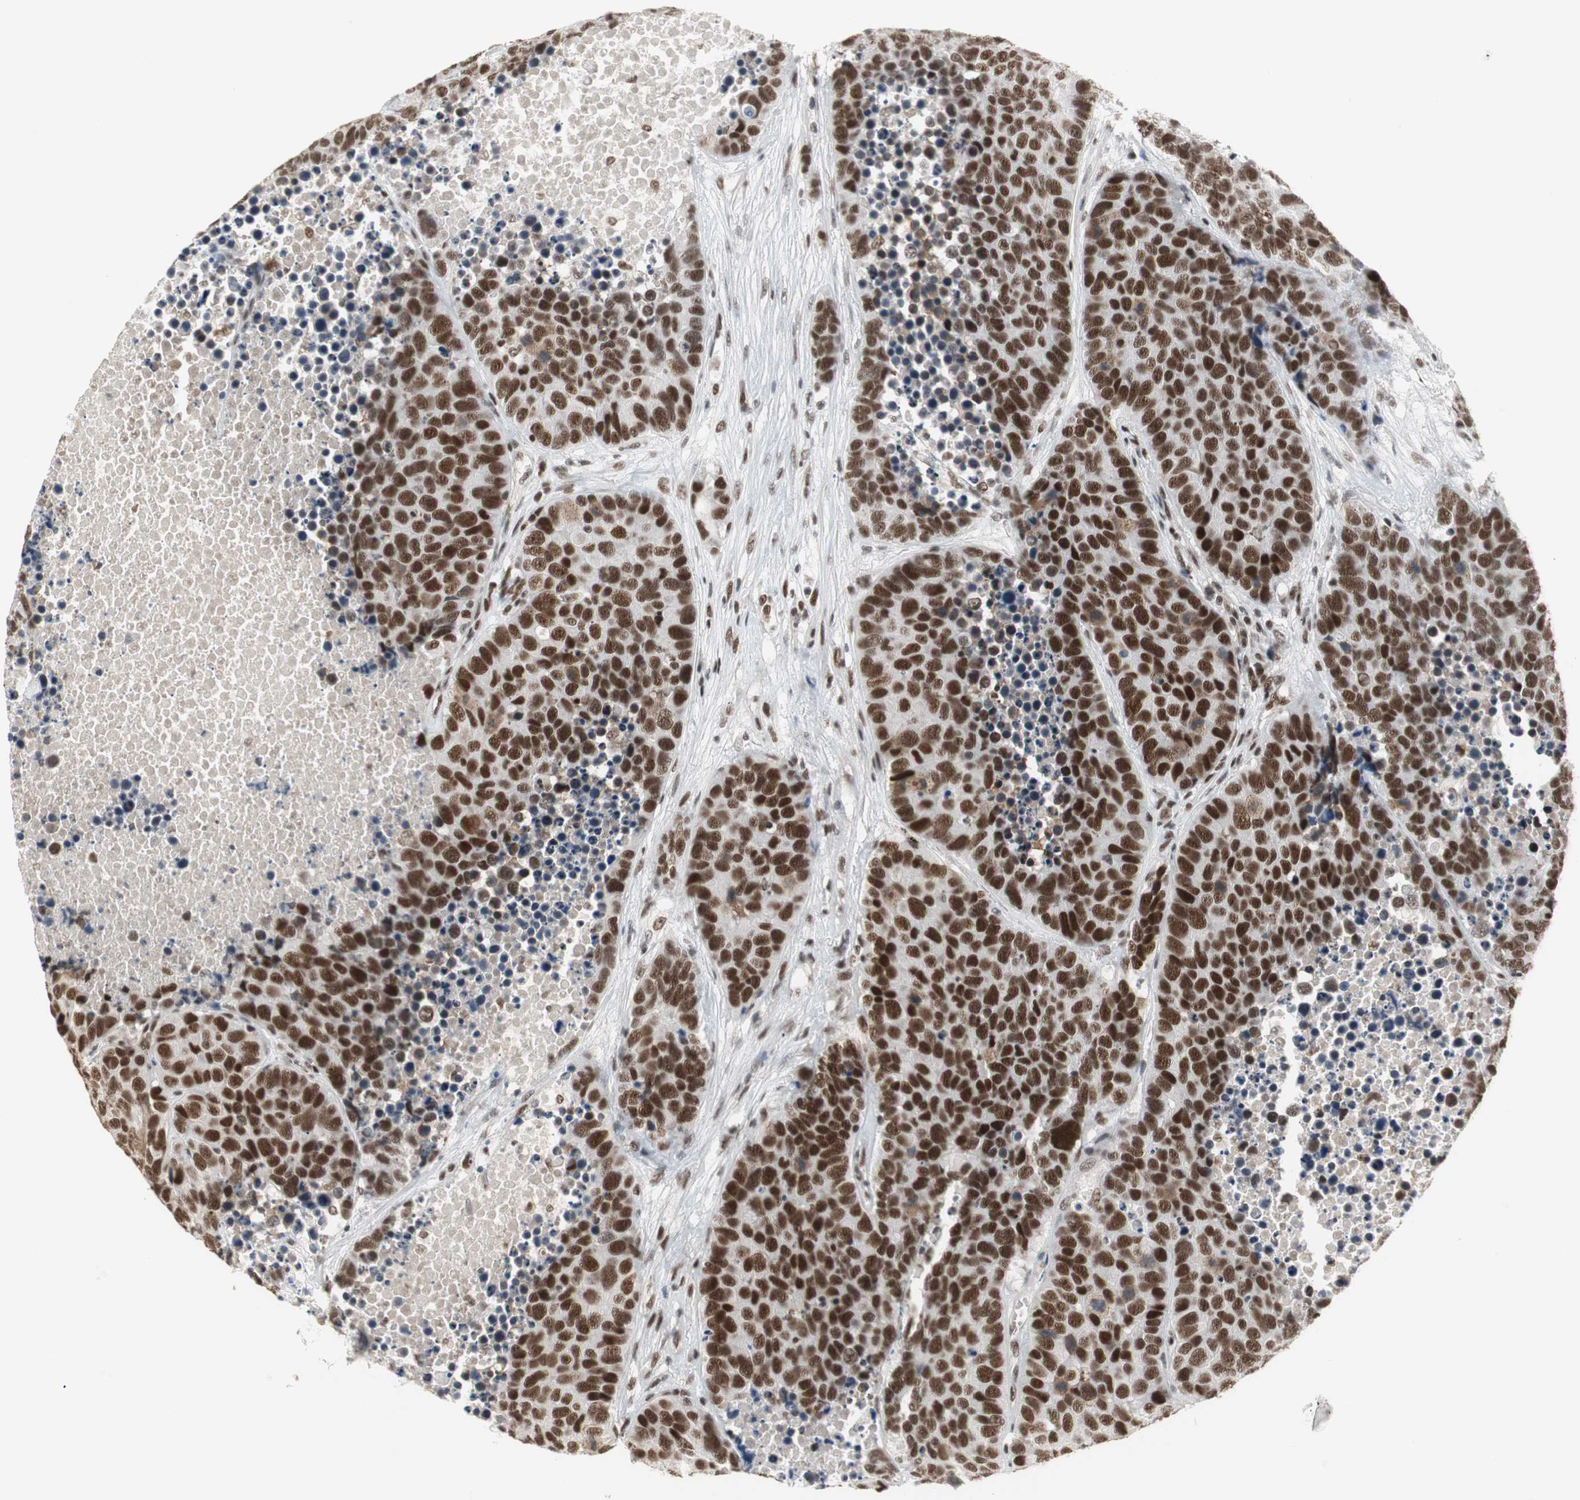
{"staining": {"intensity": "strong", "quantity": ">75%", "location": "nuclear"}, "tissue": "carcinoid", "cell_type": "Tumor cells", "image_type": "cancer", "snomed": [{"axis": "morphology", "description": "Carcinoid, malignant, NOS"}, {"axis": "topography", "description": "Lung"}], "caption": "This micrograph reveals immunohistochemistry staining of carcinoid, with high strong nuclear positivity in about >75% of tumor cells.", "gene": "RTF1", "patient": {"sex": "male", "age": 60}}